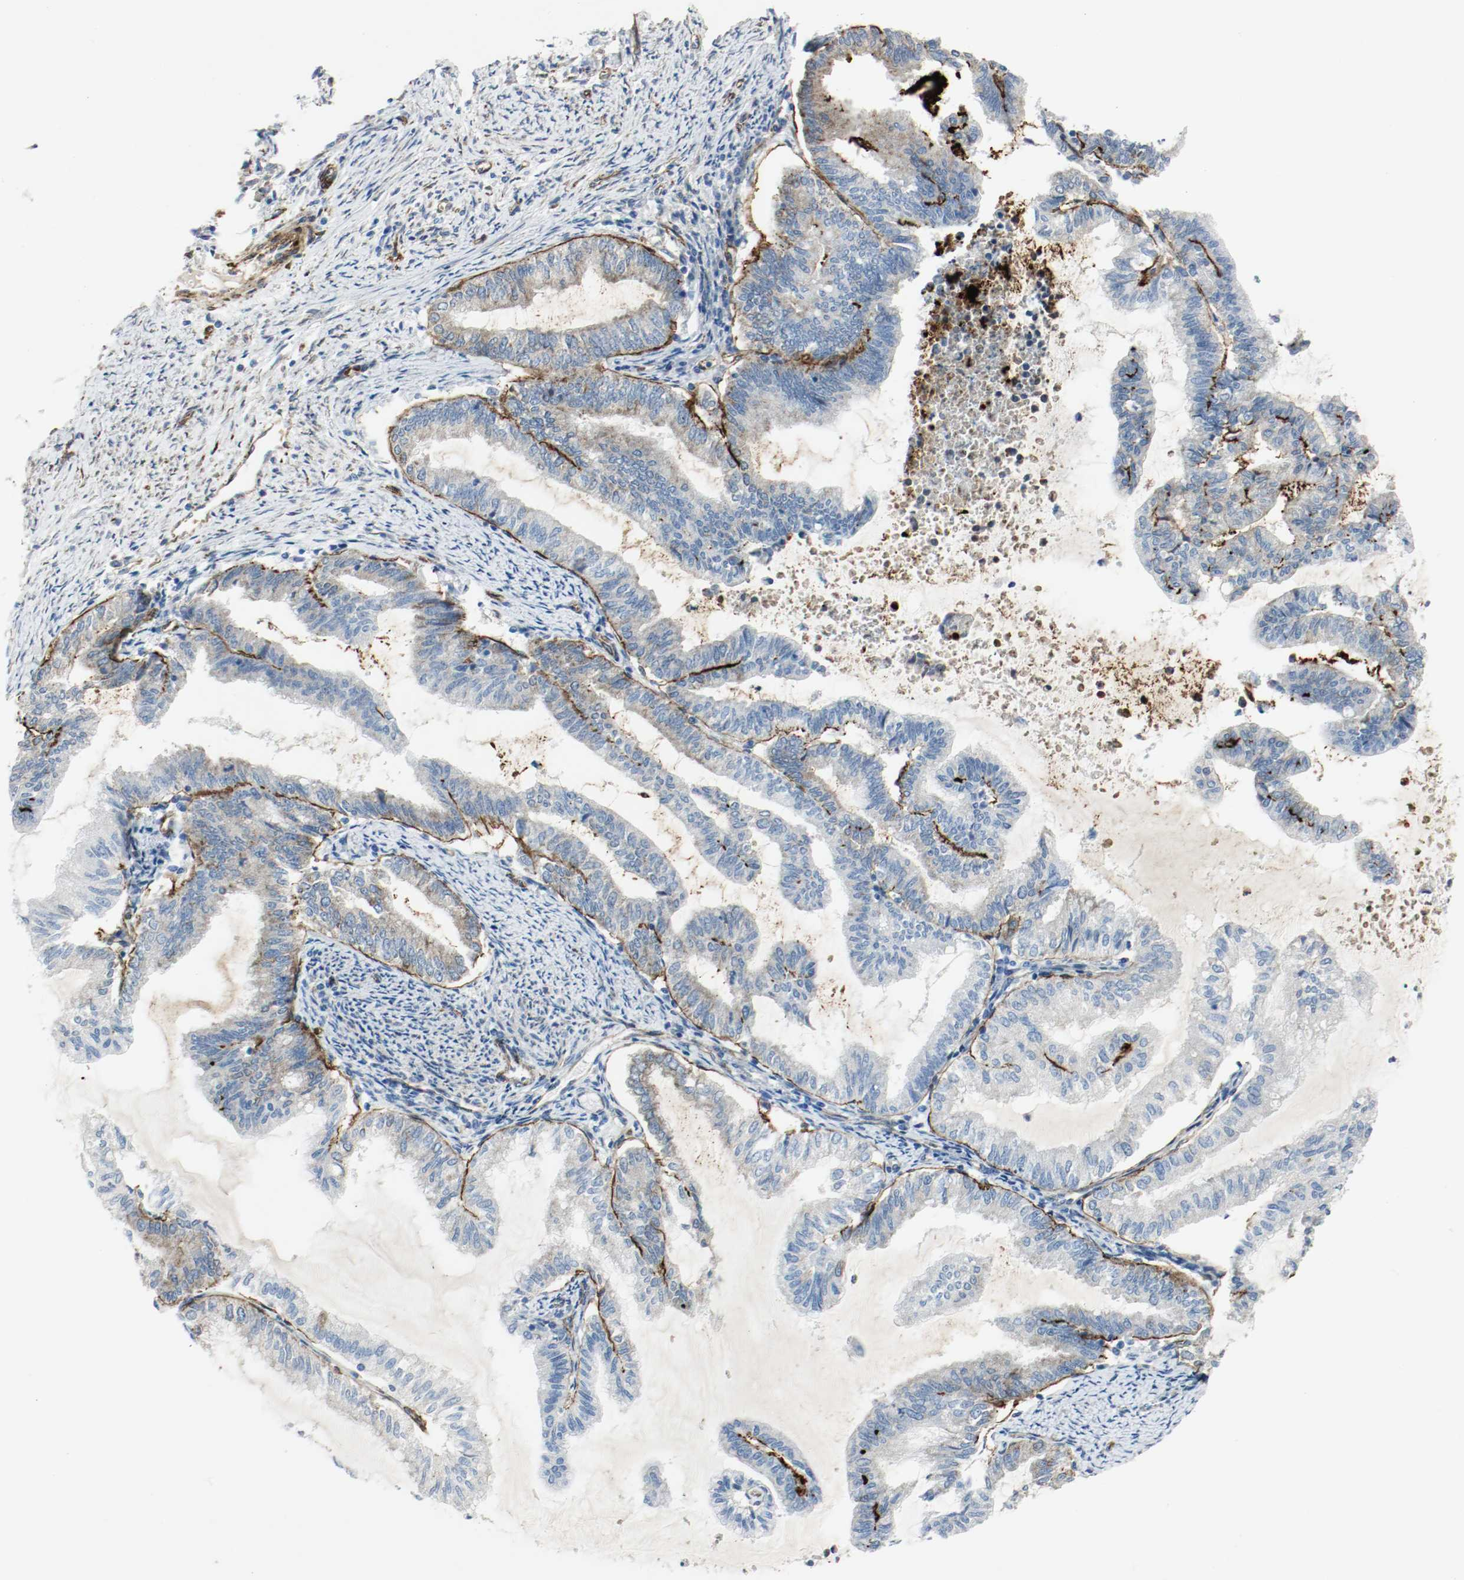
{"staining": {"intensity": "negative", "quantity": "none", "location": "none"}, "tissue": "endometrial cancer", "cell_type": "Tumor cells", "image_type": "cancer", "snomed": [{"axis": "morphology", "description": "Adenocarcinoma, NOS"}, {"axis": "topography", "description": "Endometrium"}], "caption": "Tumor cells are negative for protein expression in human endometrial adenocarcinoma. Nuclei are stained in blue.", "gene": "LAMB1", "patient": {"sex": "female", "age": 79}}